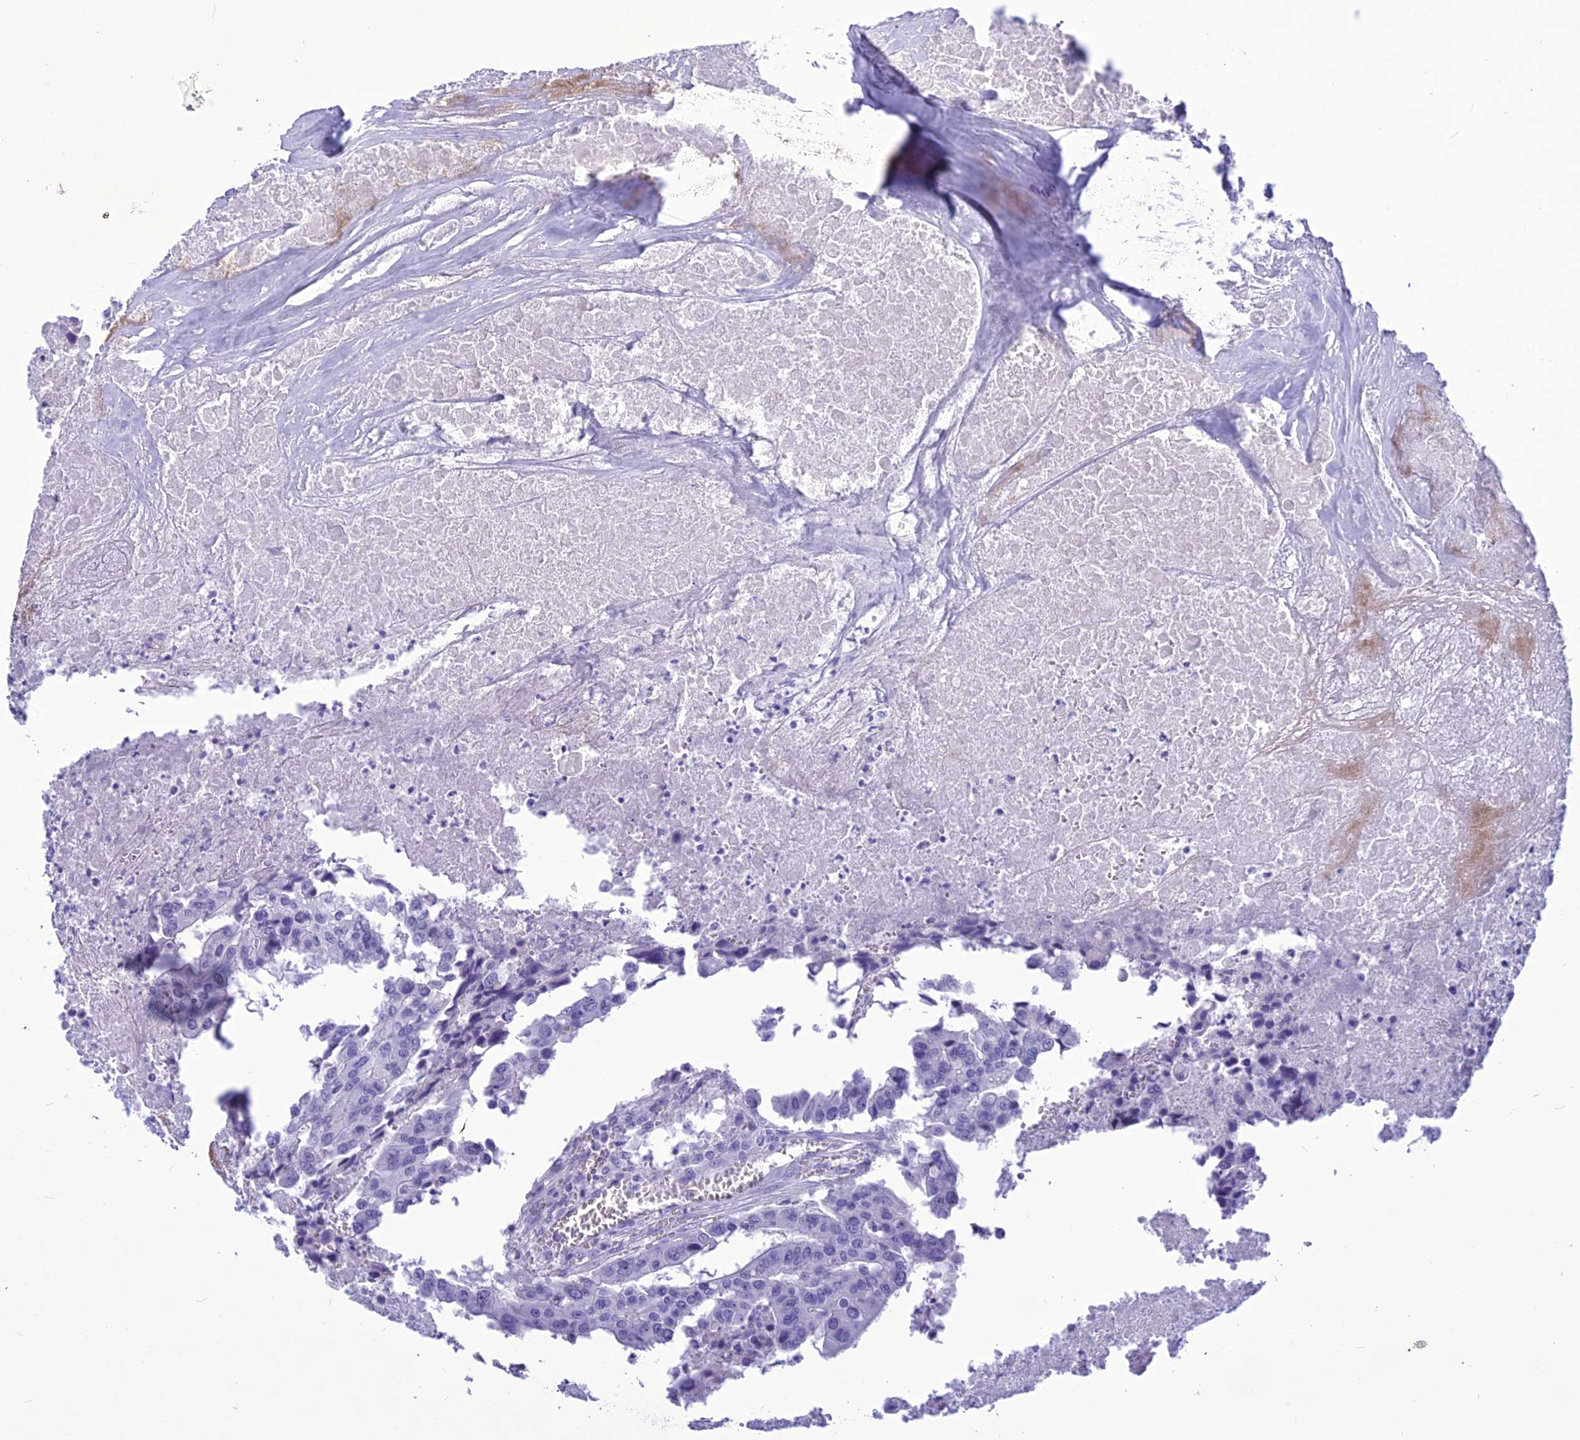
{"staining": {"intensity": "negative", "quantity": "none", "location": "none"}, "tissue": "colorectal cancer", "cell_type": "Tumor cells", "image_type": "cancer", "snomed": [{"axis": "morphology", "description": "Adenocarcinoma, NOS"}, {"axis": "topography", "description": "Colon"}], "caption": "An IHC image of colorectal adenocarcinoma is shown. There is no staining in tumor cells of colorectal adenocarcinoma.", "gene": "BBS2", "patient": {"sex": "male", "age": 77}}